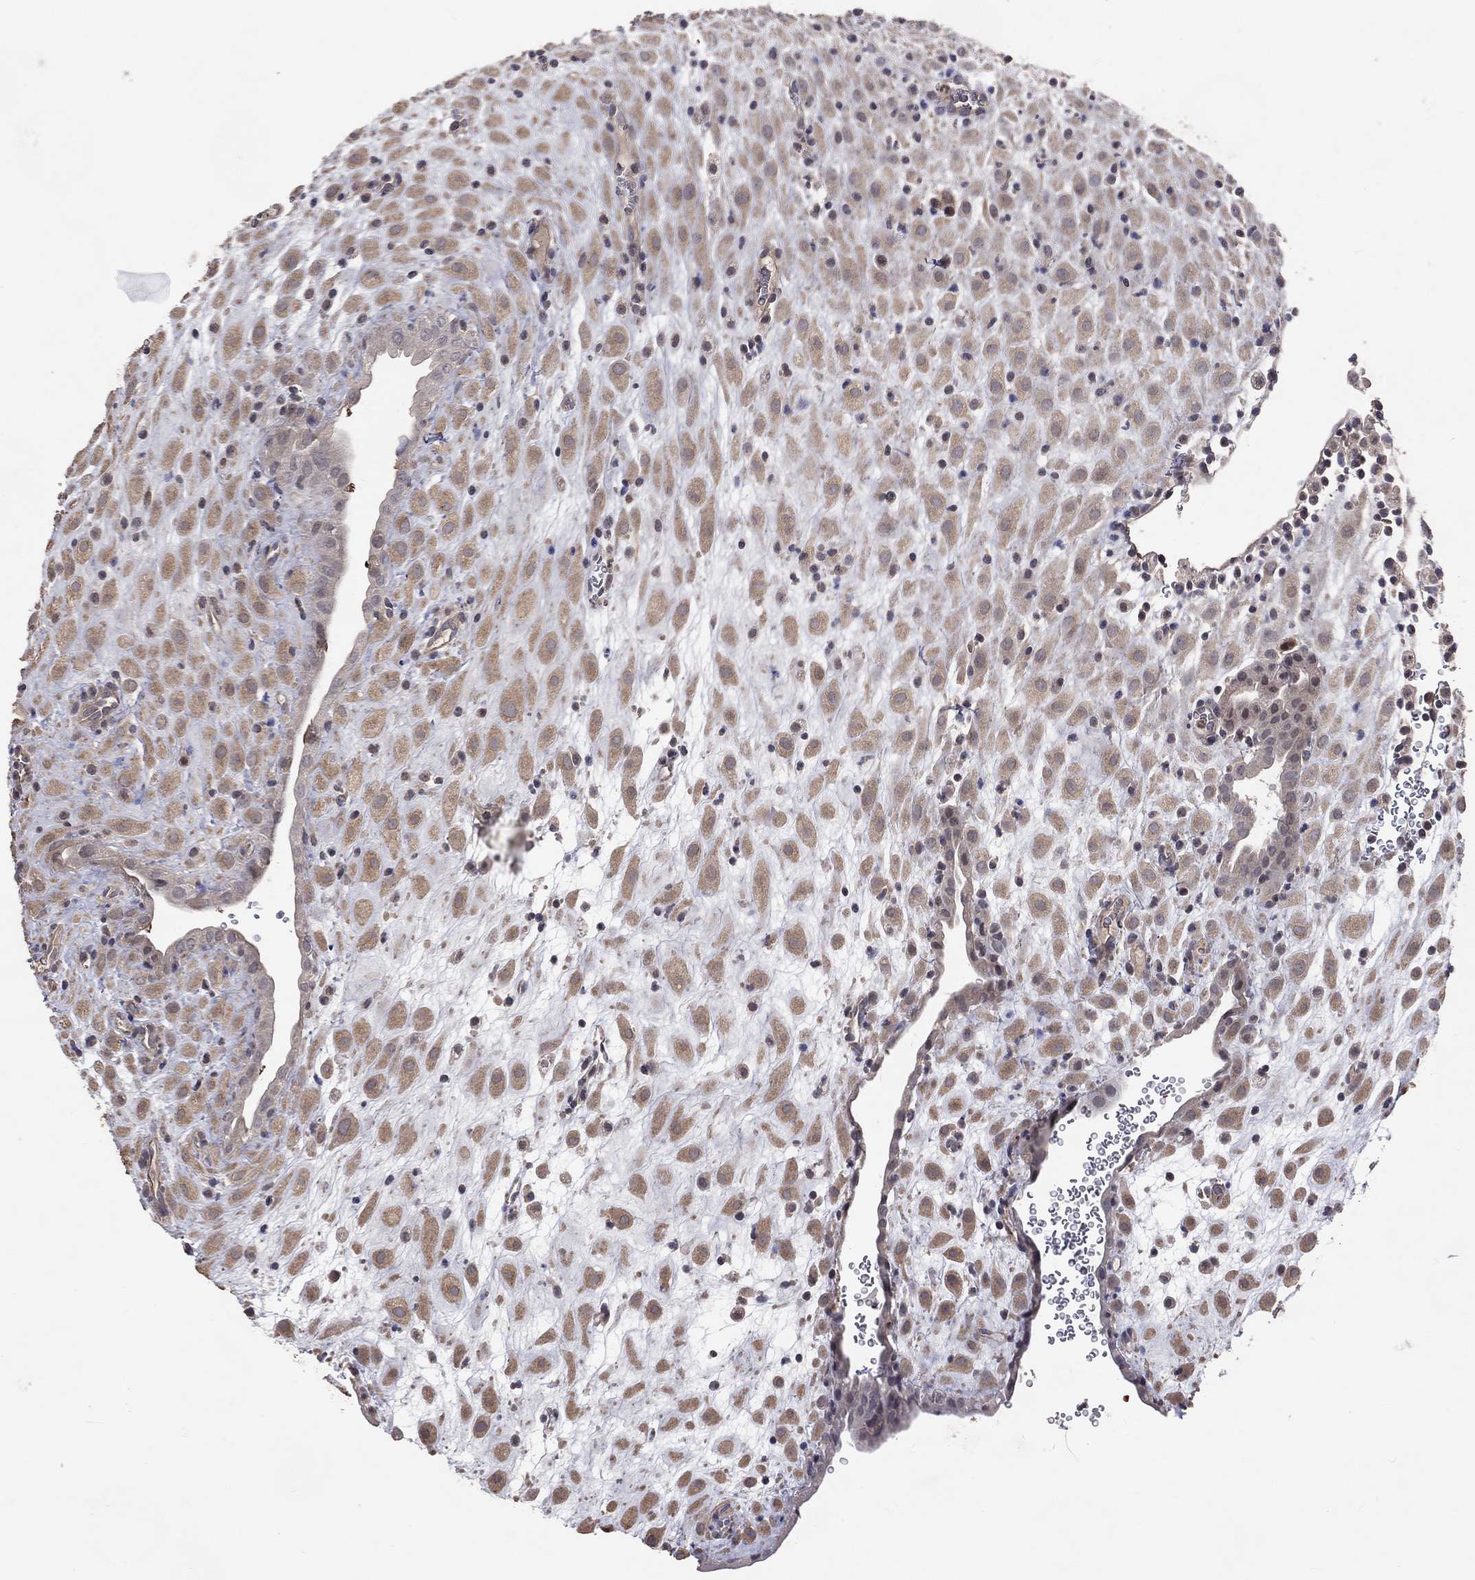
{"staining": {"intensity": "negative", "quantity": "none", "location": "none"}, "tissue": "placenta", "cell_type": "Trophoblastic cells", "image_type": "normal", "snomed": [{"axis": "morphology", "description": "Normal tissue, NOS"}, {"axis": "topography", "description": "Placenta"}], "caption": "A high-resolution histopathology image shows immunohistochemistry (IHC) staining of unremarkable placenta, which displays no significant expression in trophoblastic cells.", "gene": "DNAH7", "patient": {"sex": "female", "age": 19}}